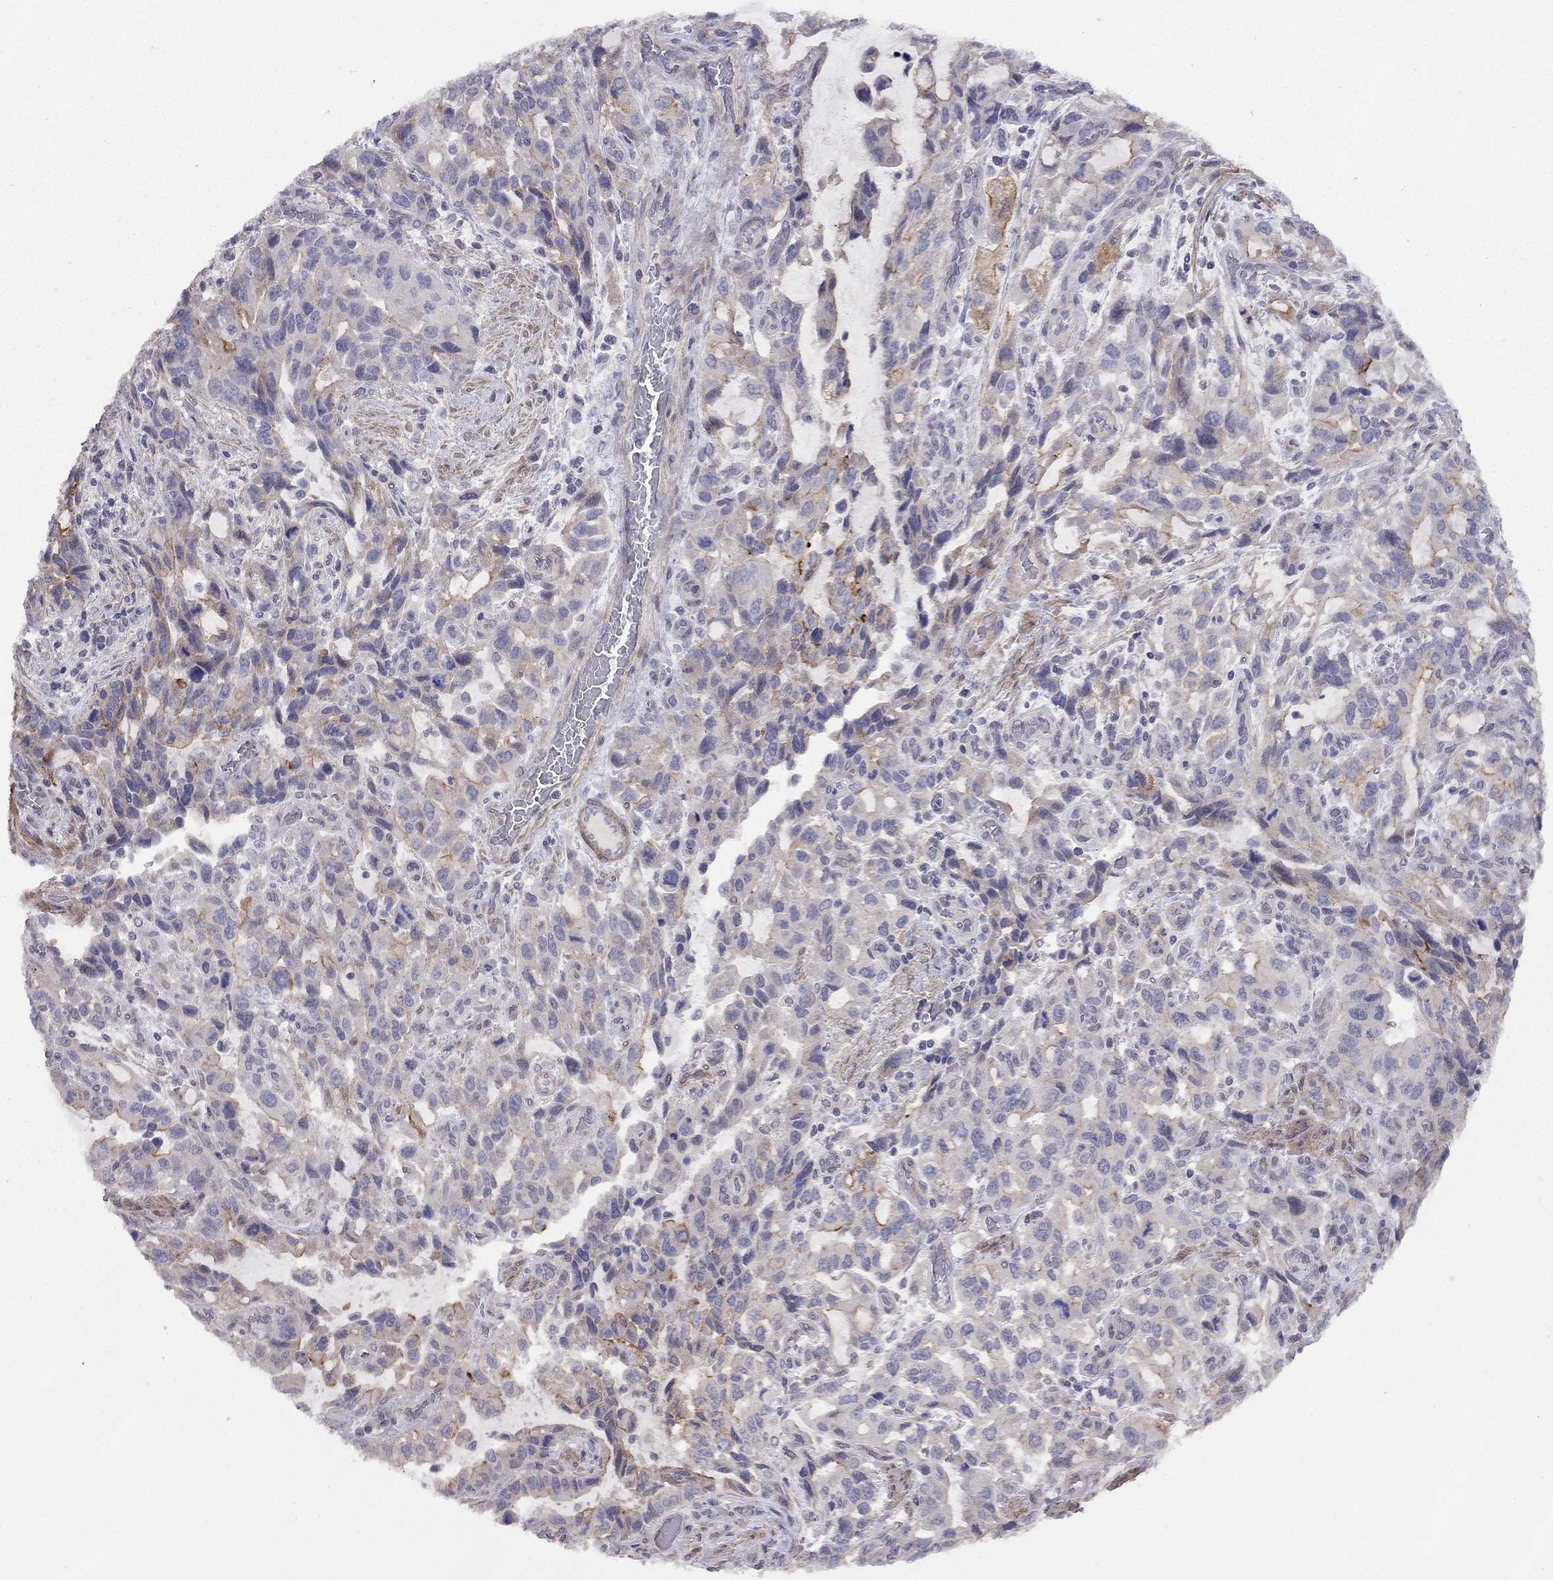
{"staining": {"intensity": "strong", "quantity": "<25%", "location": "cytoplasmic/membranous"}, "tissue": "stomach cancer", "cell_type": "Tumor cells", "image_type": "cancer", "snomed": [{"axis": "morphology", "description": "Adenocarcinoma, NOS"}, {"axis": "topography", "description": "Stomach, upper"}], "caption": "Immunohistochemical staining of human stomach adenocarcinoma displays medium levels of strong cytoplasmic/membranous protein positivity in approximately <25% of tumor cells.", "gene": "SYTL2", "patient": {"sex": "male", "age": 85}}